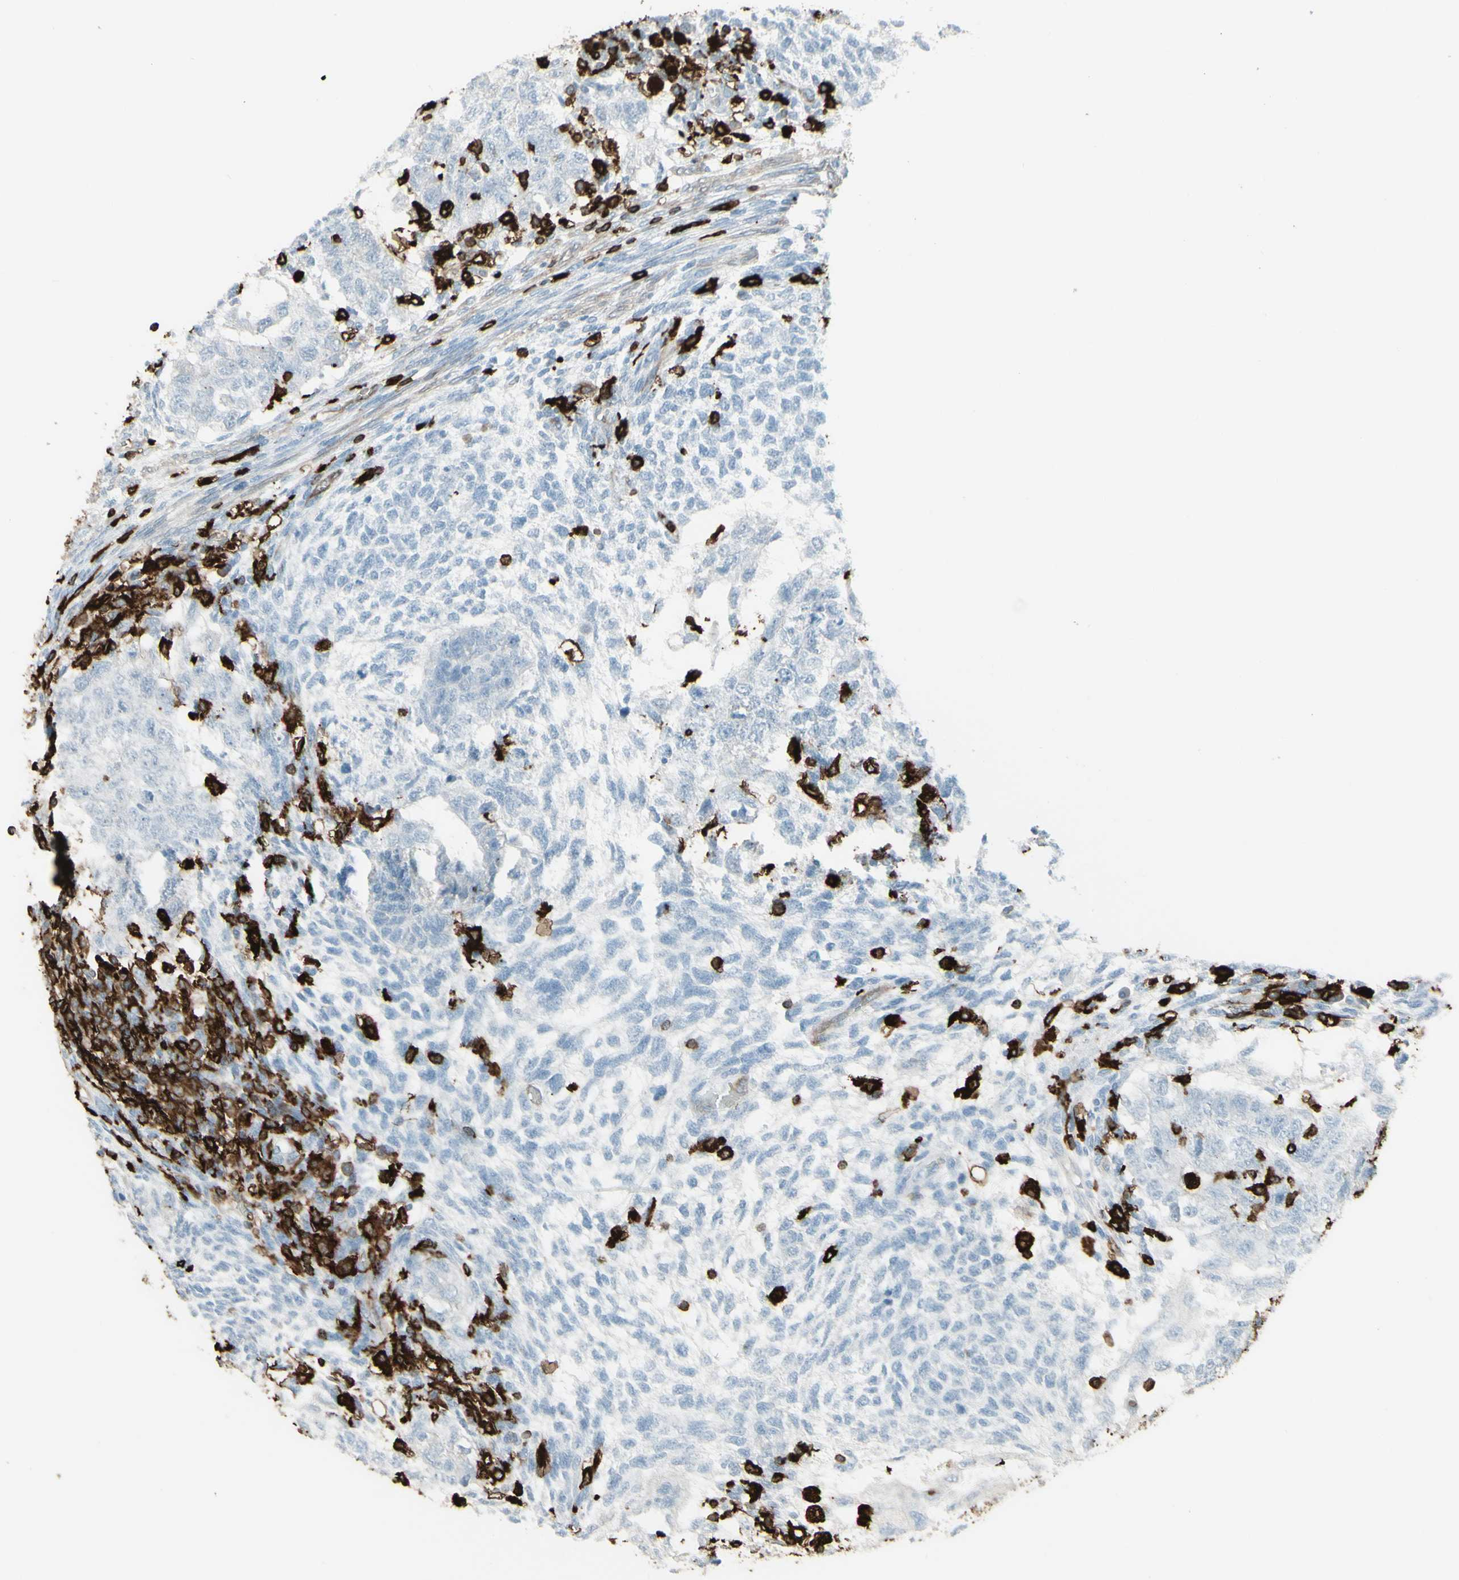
{"staining": {"intensity": "negative", "quantity": "none", "location": "none"}, "tissue": "testis cancer", "cell_type": "Tumor cells", "image_type": "cancer", "snomed": [{"axis": "morphology", "description": "Normal tissue, NOS"}, {"axis": "morphology", "description": "Carcinoma, Embryonal, NOS"}, {"axis": "topography", "description": "Testis"}], "caption": "Protein analysis of embryonal carcinoma (testis) demonstrates no significant expression in tumor cells.", "gene": "HLA-DPB1", "patient": {"sex": "male", "age": 36}}